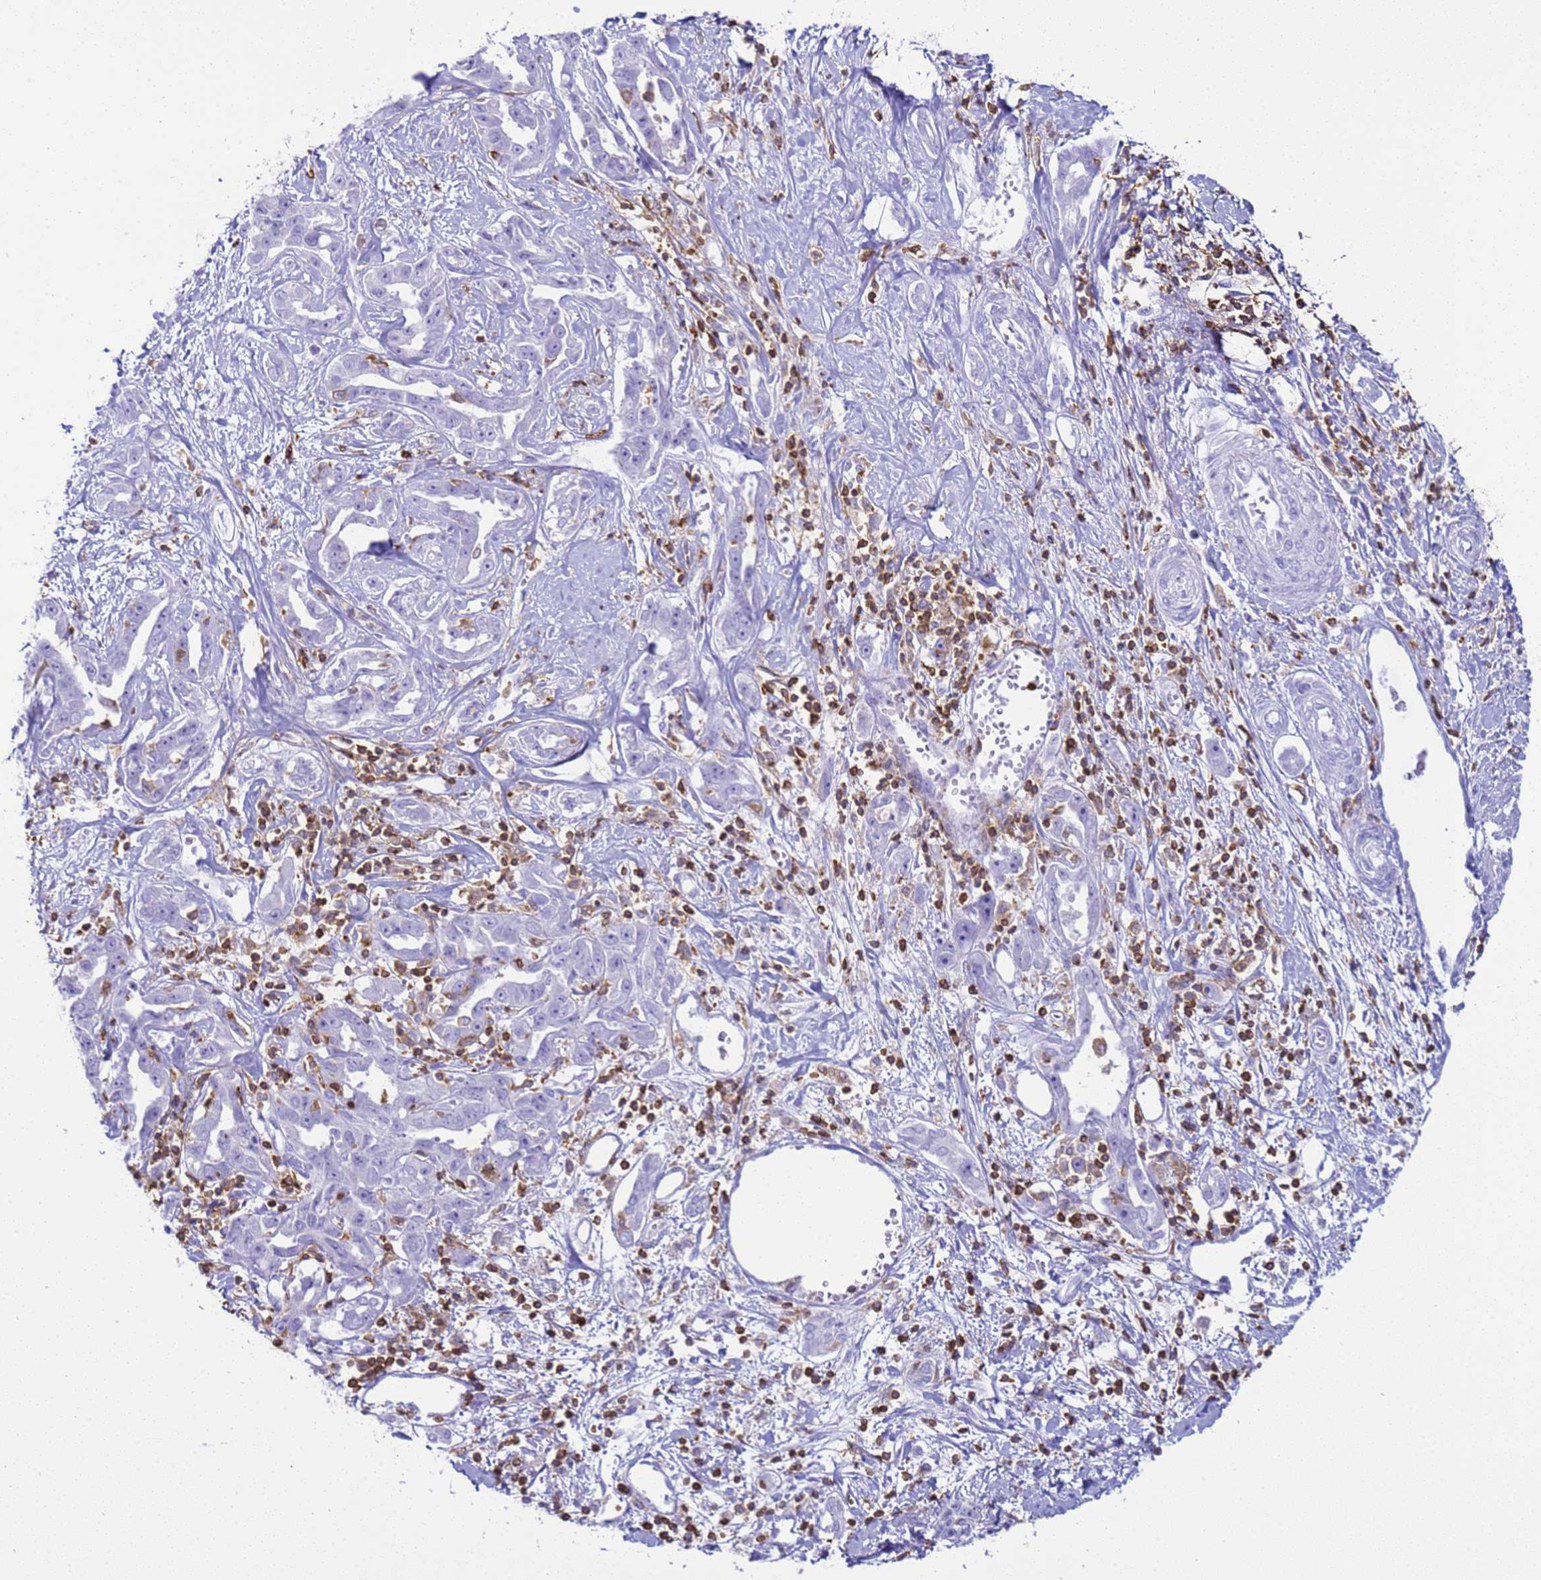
{"staining": {"intensity": "negative", "quantity": "none", "location": "none"}, "tissue": "liver cancer", "cell_type": "Tumor cells", "image_type": "cancer", "snomed": [{"axis": "morphology", "description": "Cholangiocarcinoma"}, {"axis": "topography", "description": "Liver"}], "caption": "Tumor cells are negative for protein expression in human liver cholangiocarcinoma.", "gene": "IRF5", "patient": {"sex": "male", "age": 59}}